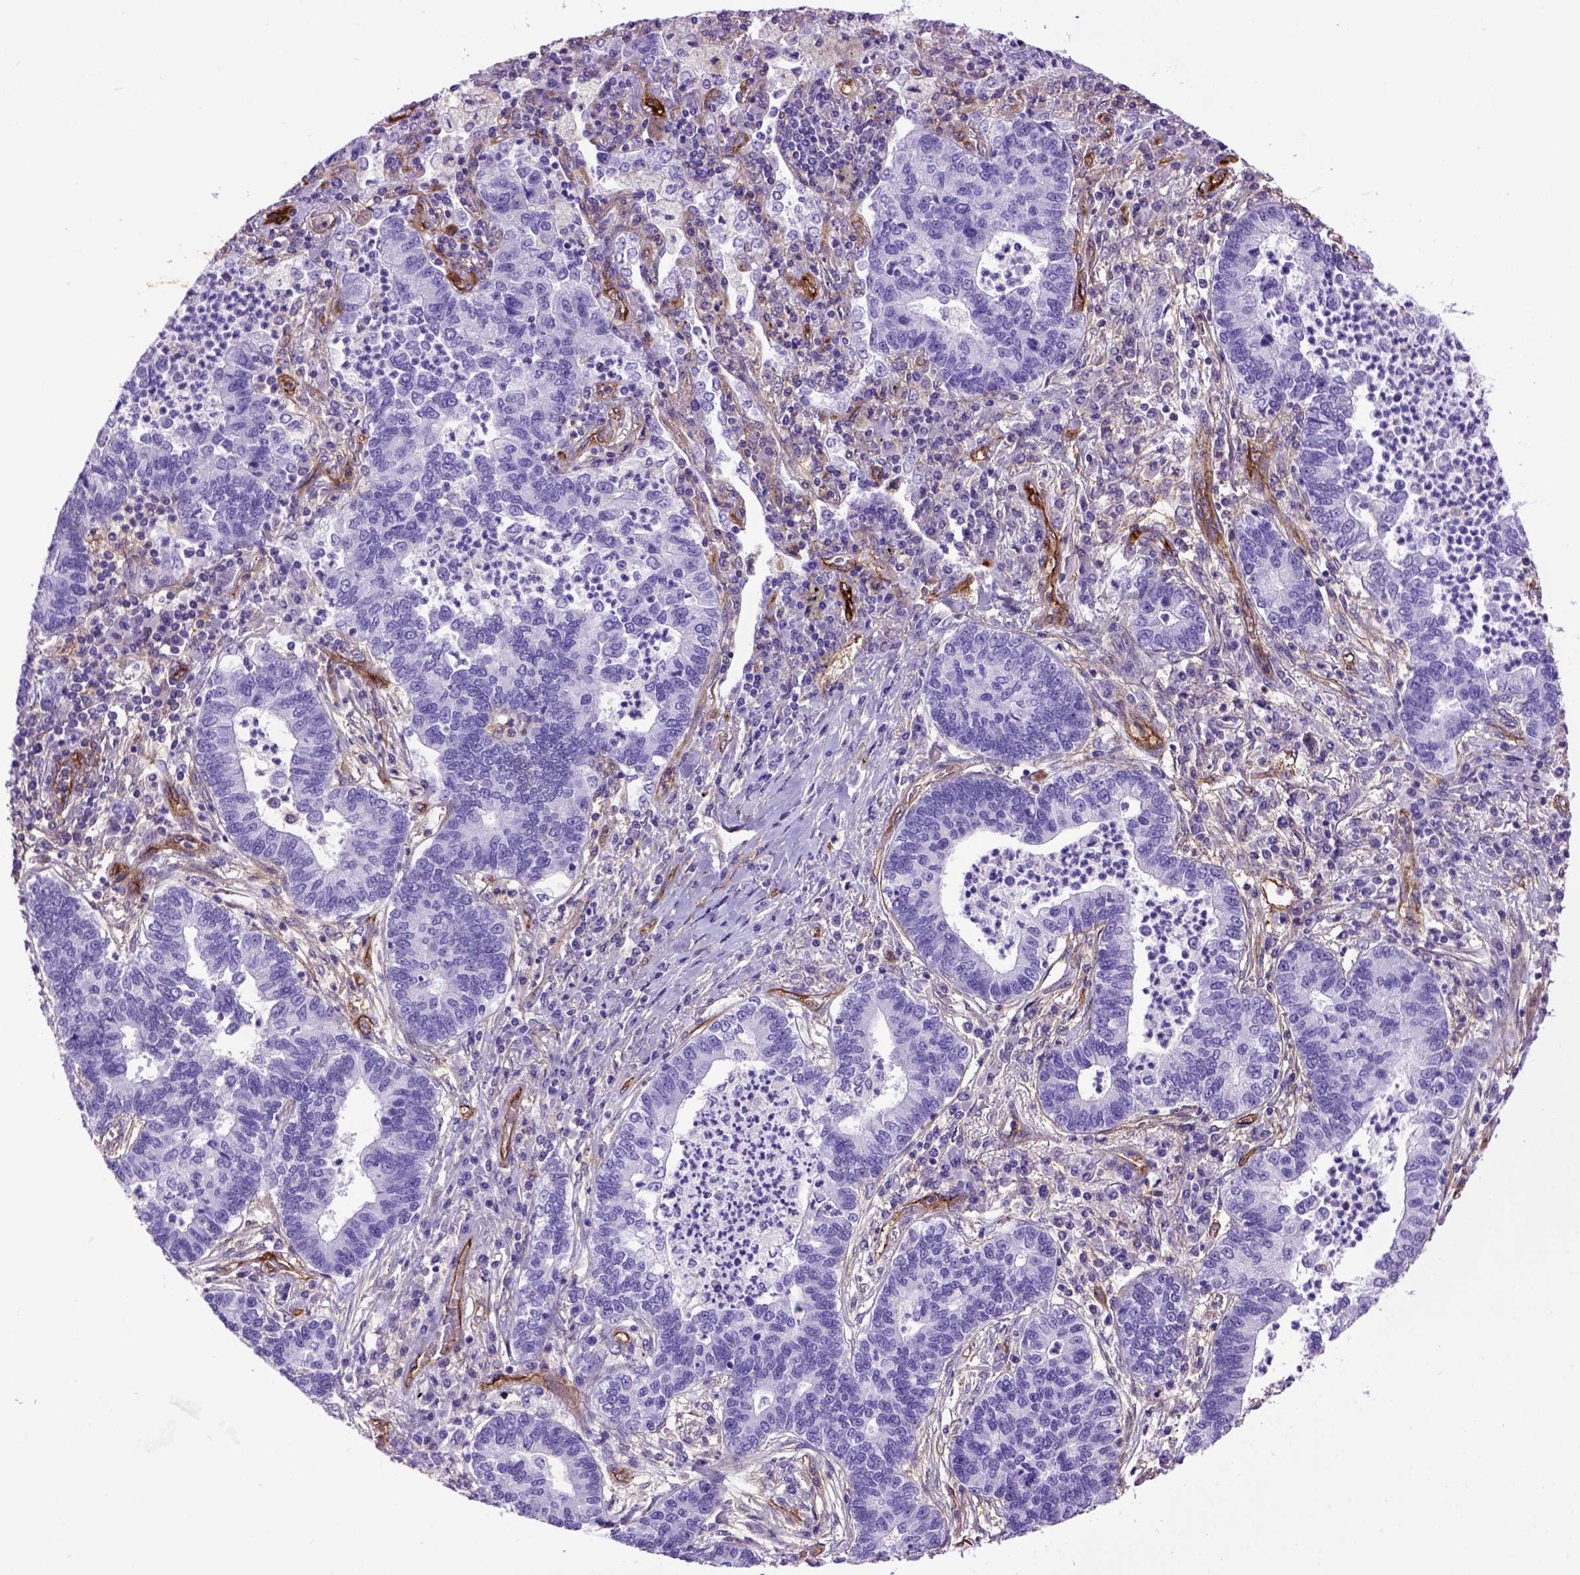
{"staining": {"intensity": "negative", "quantity": "none", "location": "none"}, "tissue": "lung cancer", "cell_type": "Tumor cells", "image_type": "cancer", "snomed": [{"axis": "morphology", "description": "Adenocarcinoma, NOS"}, {"axis": "topography", "description": "Lung"}], "caption": "Lung cancer (adenocarcinoma) was stained to show a protein in brown. There is no significant positivity in tumor cells. (Brightfield microscopy of DAB (3,3'-diaminobenzidine) IHC at high magnification).", "gene": "ENG", "patient": {"sex": "female", "age": 57}}